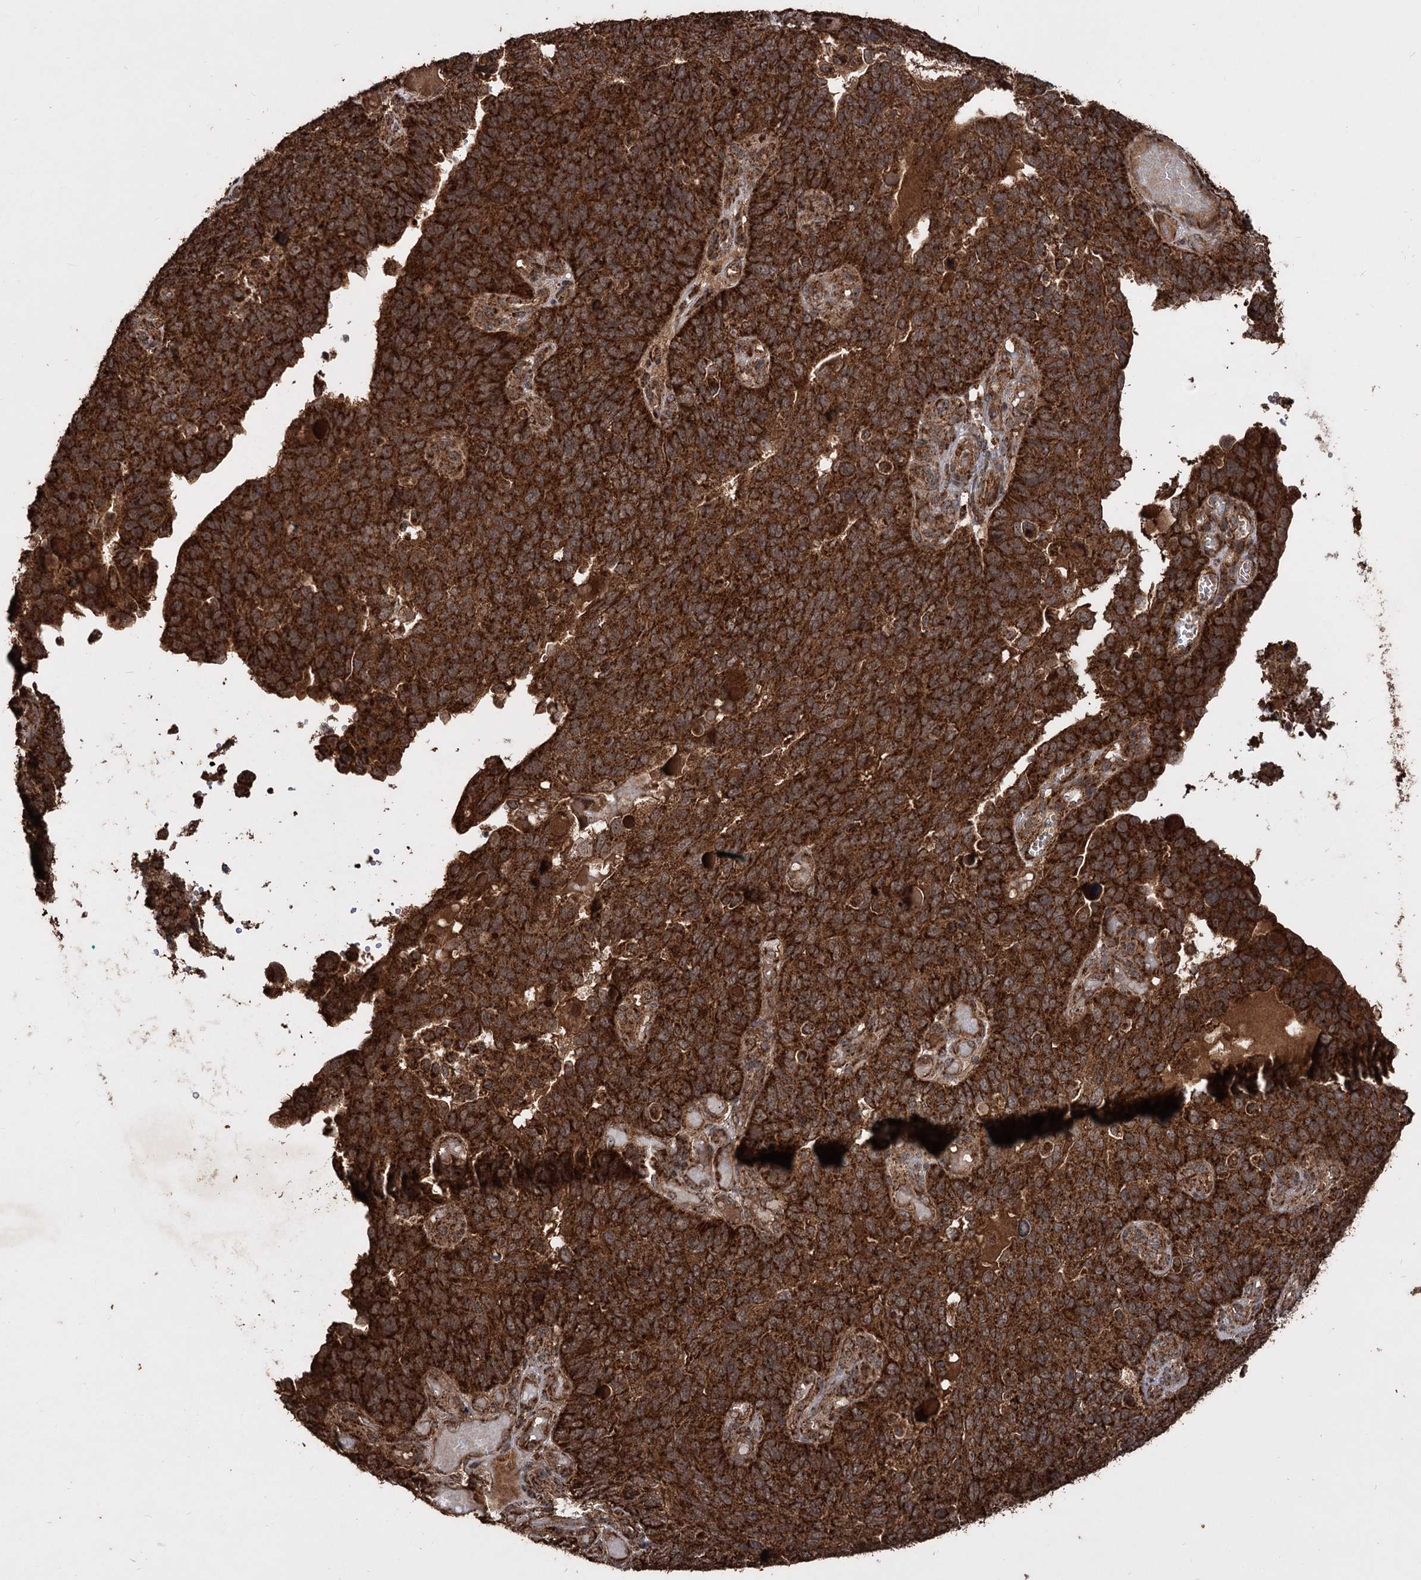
{"staining": {"intensity": "strong", "quantity": ">75%", "location": "cytoplasmic/membranous"}, "tissue": "endometrial cancer", "cell_type": "Tumor cells", "image_type": "cancer", "snomed": [{"axis": "morphology", "description": "Adenocarcinoma, NOS"}, {"axis": "topography", "description": "Endometrium"}], "caption": "Endometrial adenocarcinoma stained with a protein marker displays strong staining in tumor cells.", "gene": "IPO4", "patient": {"sex": "female", "age": 66}}